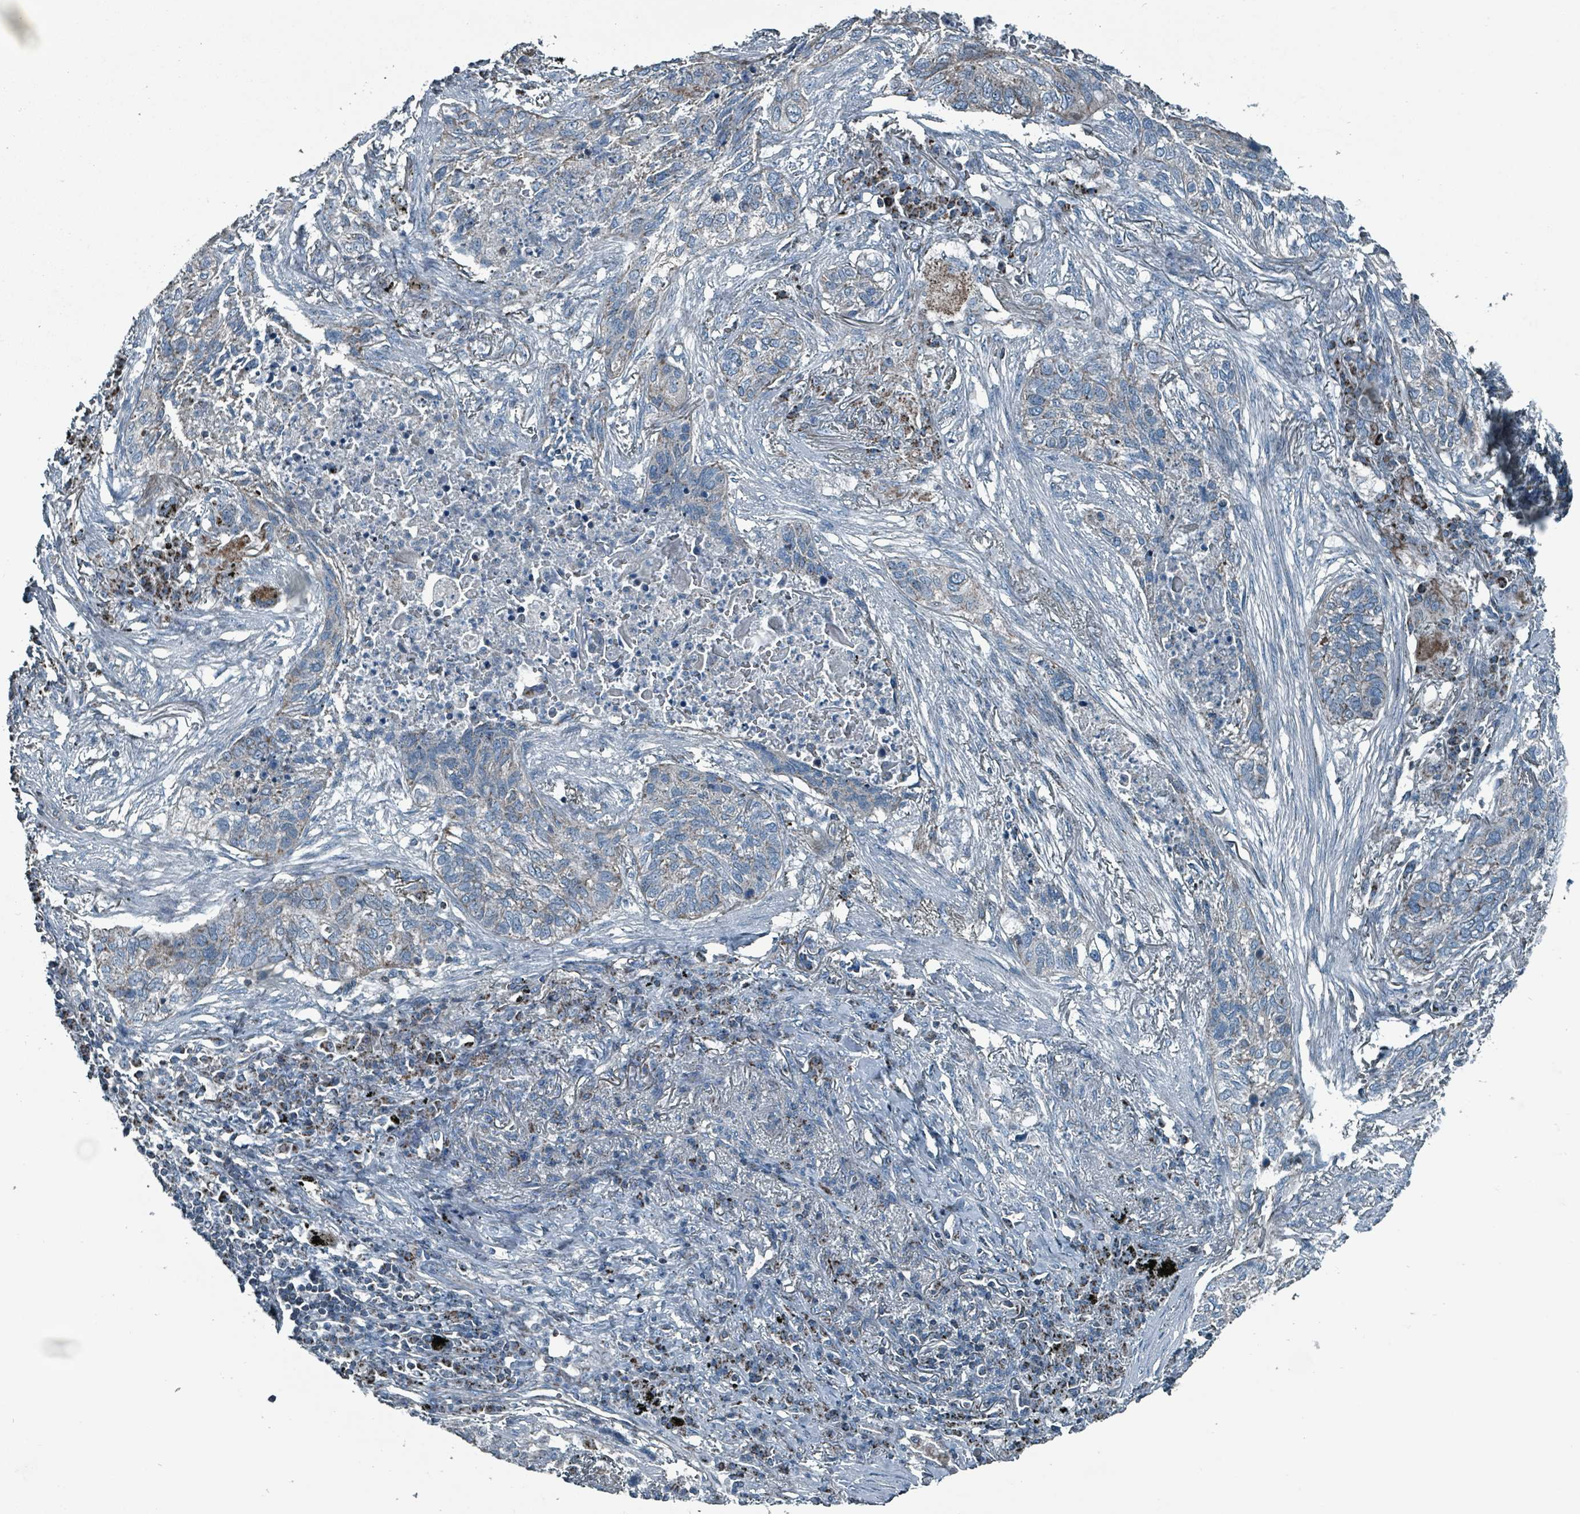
{"staining": {"intensity": "moderate", "quantity": "<25%", "location": "cytoplasmic/membranous"}, "tissue": "lung cancer", "cell_type": "Tumor cells", "image_type": "cancer", "snomed": [{"axis": "morphology", "description": "Squamous cell carcinoma, NOS"}, {"axis": "topography", "description": "Lung"}], "caption": "Protein staining displays moderate cytoplasmic/membranous positivity in approximately <25% of tumor cells in squamous cell carcinoma (lung). (DAB = brown stain, brightfield microscopy at high magnification).", "gene": "ABHD18", "patient": {"sex": "female", "age": 63}}